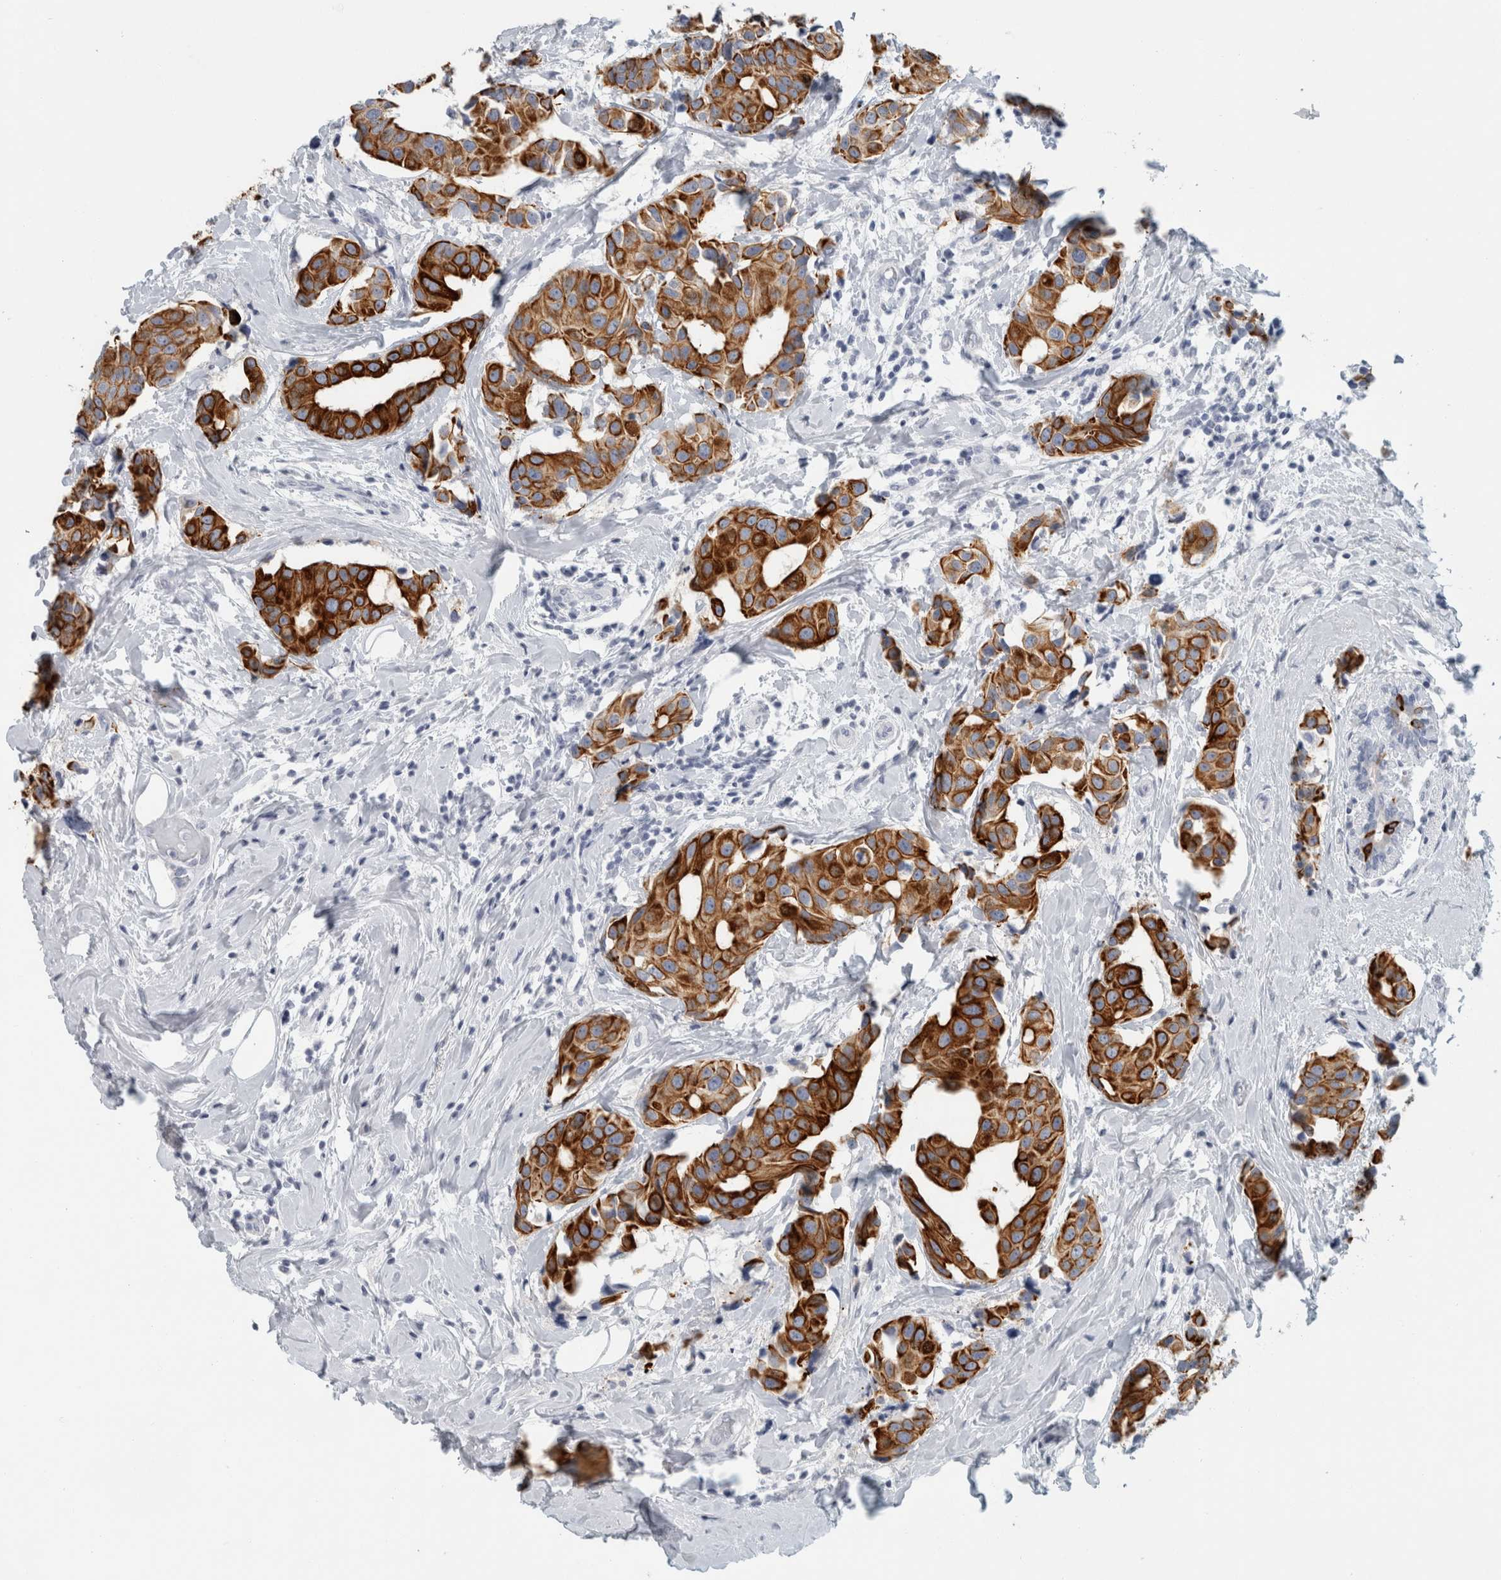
{"staining": {"intensity": "strong", "quantity": ">75%", "location": "cytoplasmic/membranous"}, "tissue": "breast cancer", "cell_type": "Tumor cells", "image_type": "cancer", "snomed": [{"axis": "morphology", "description": "Normal tissue, NOS"}, {"axis": "morphology", "description": "Duct carcinoma"}, {"axis": "topography", "description": "Breast"}], "caption": "Tumor cells demonstrate high levels of strong cytoplasmic/membranous staining in about >75% of cells in infiltrating ductal carcinoma (breast).", "gene": "SLC28A3", "patient": {"sex": "female", "age": 39}}